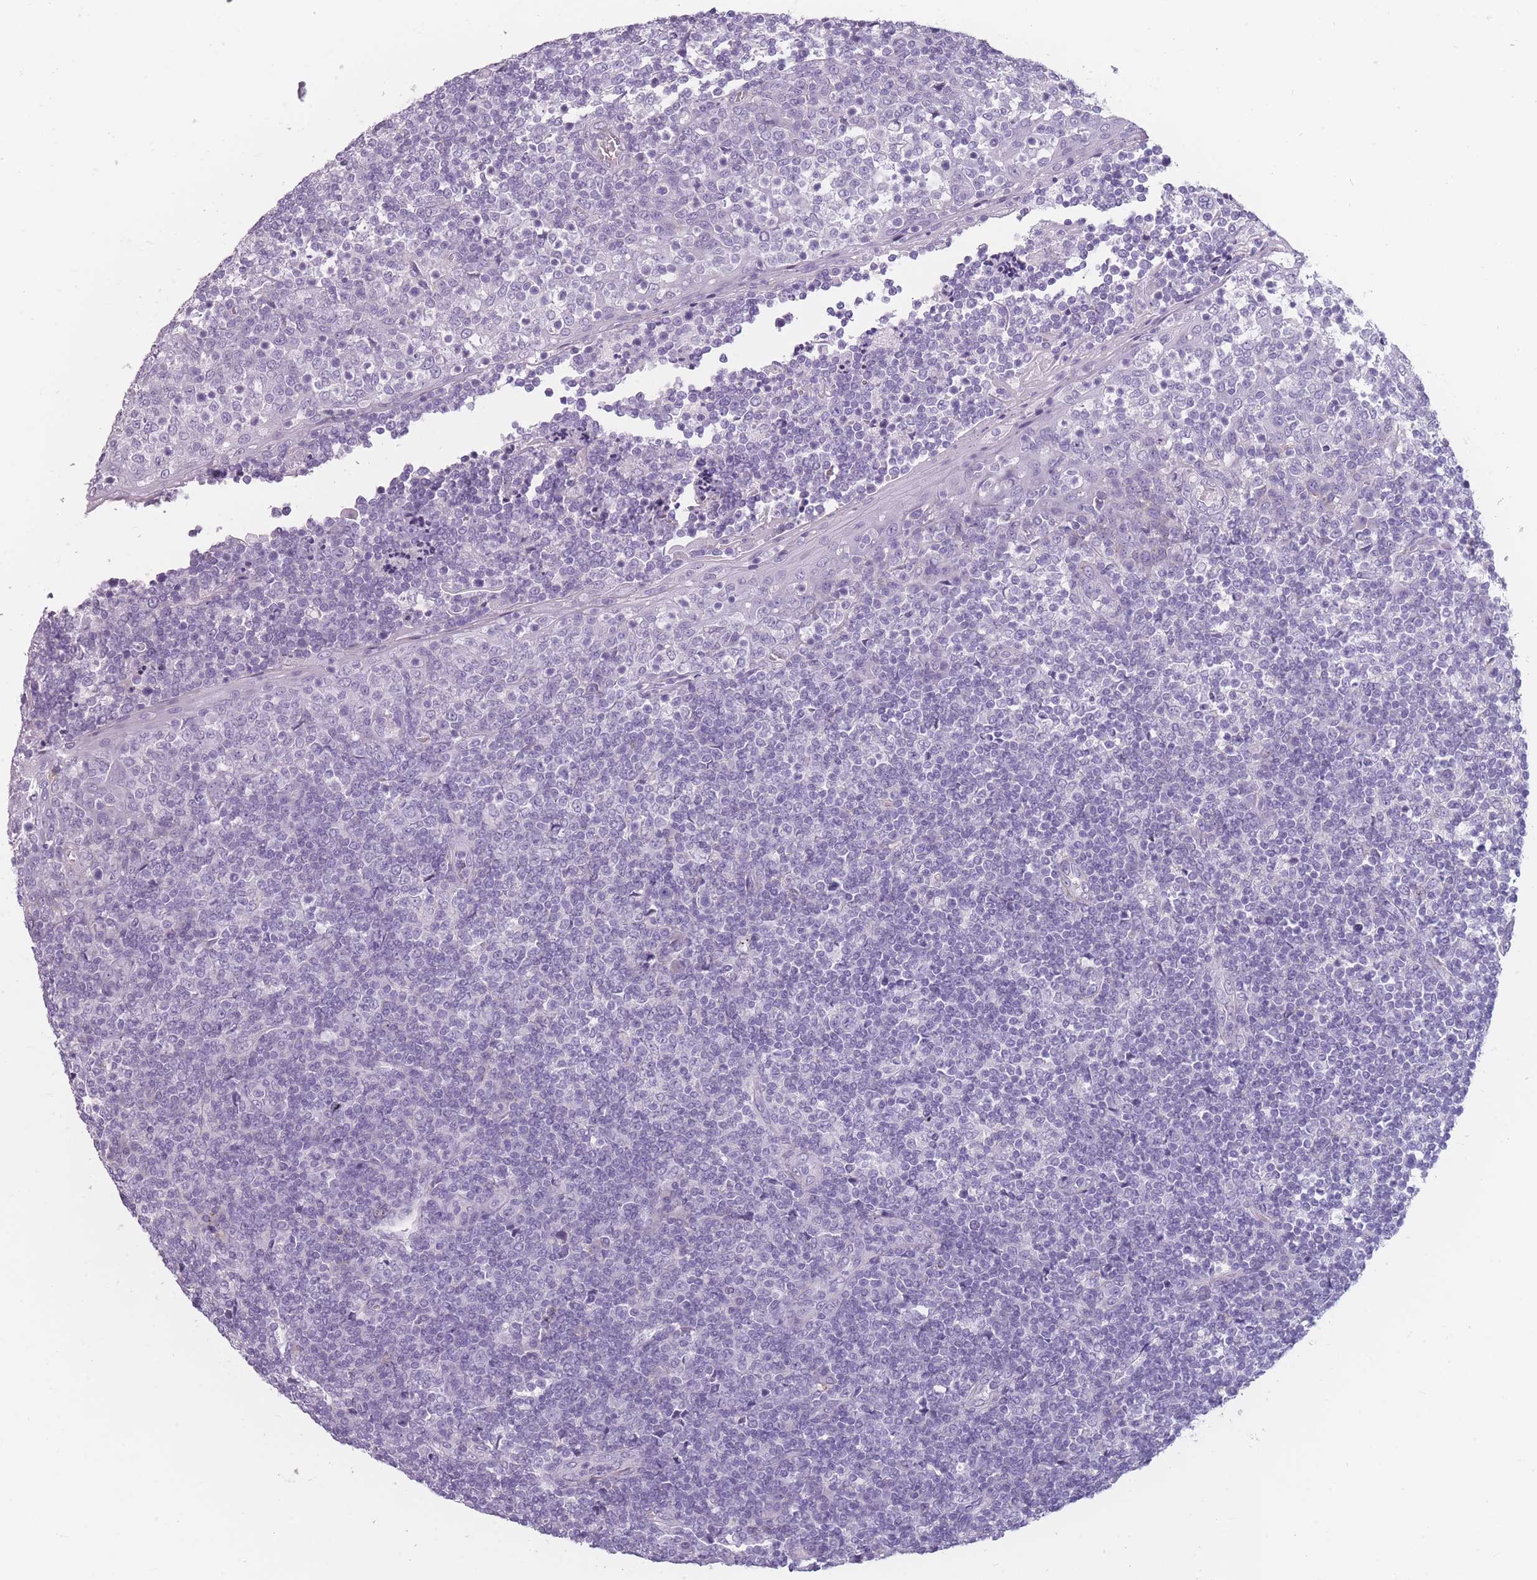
{"staining": {"intensity": "negative", "quantity": "none", "location": "none"}, "tissue": "tonsil", "cell_type": "Germinal center cells", "image_type": "normal", "snomed": [{"axis": "morphology", "description": "Normal tissue, NOS"}, {"axis": "topography", "description": "Tonsil"}], "caption": "This micrograph is of benign tonsil stained with immunohistochemistry (IHC) to label a protein in brown with the nuclei are counter-stained blue. There is no expression in germinal center cells.", "gene": "CCNO", "patient": {"sex": "female", "age": 19}}